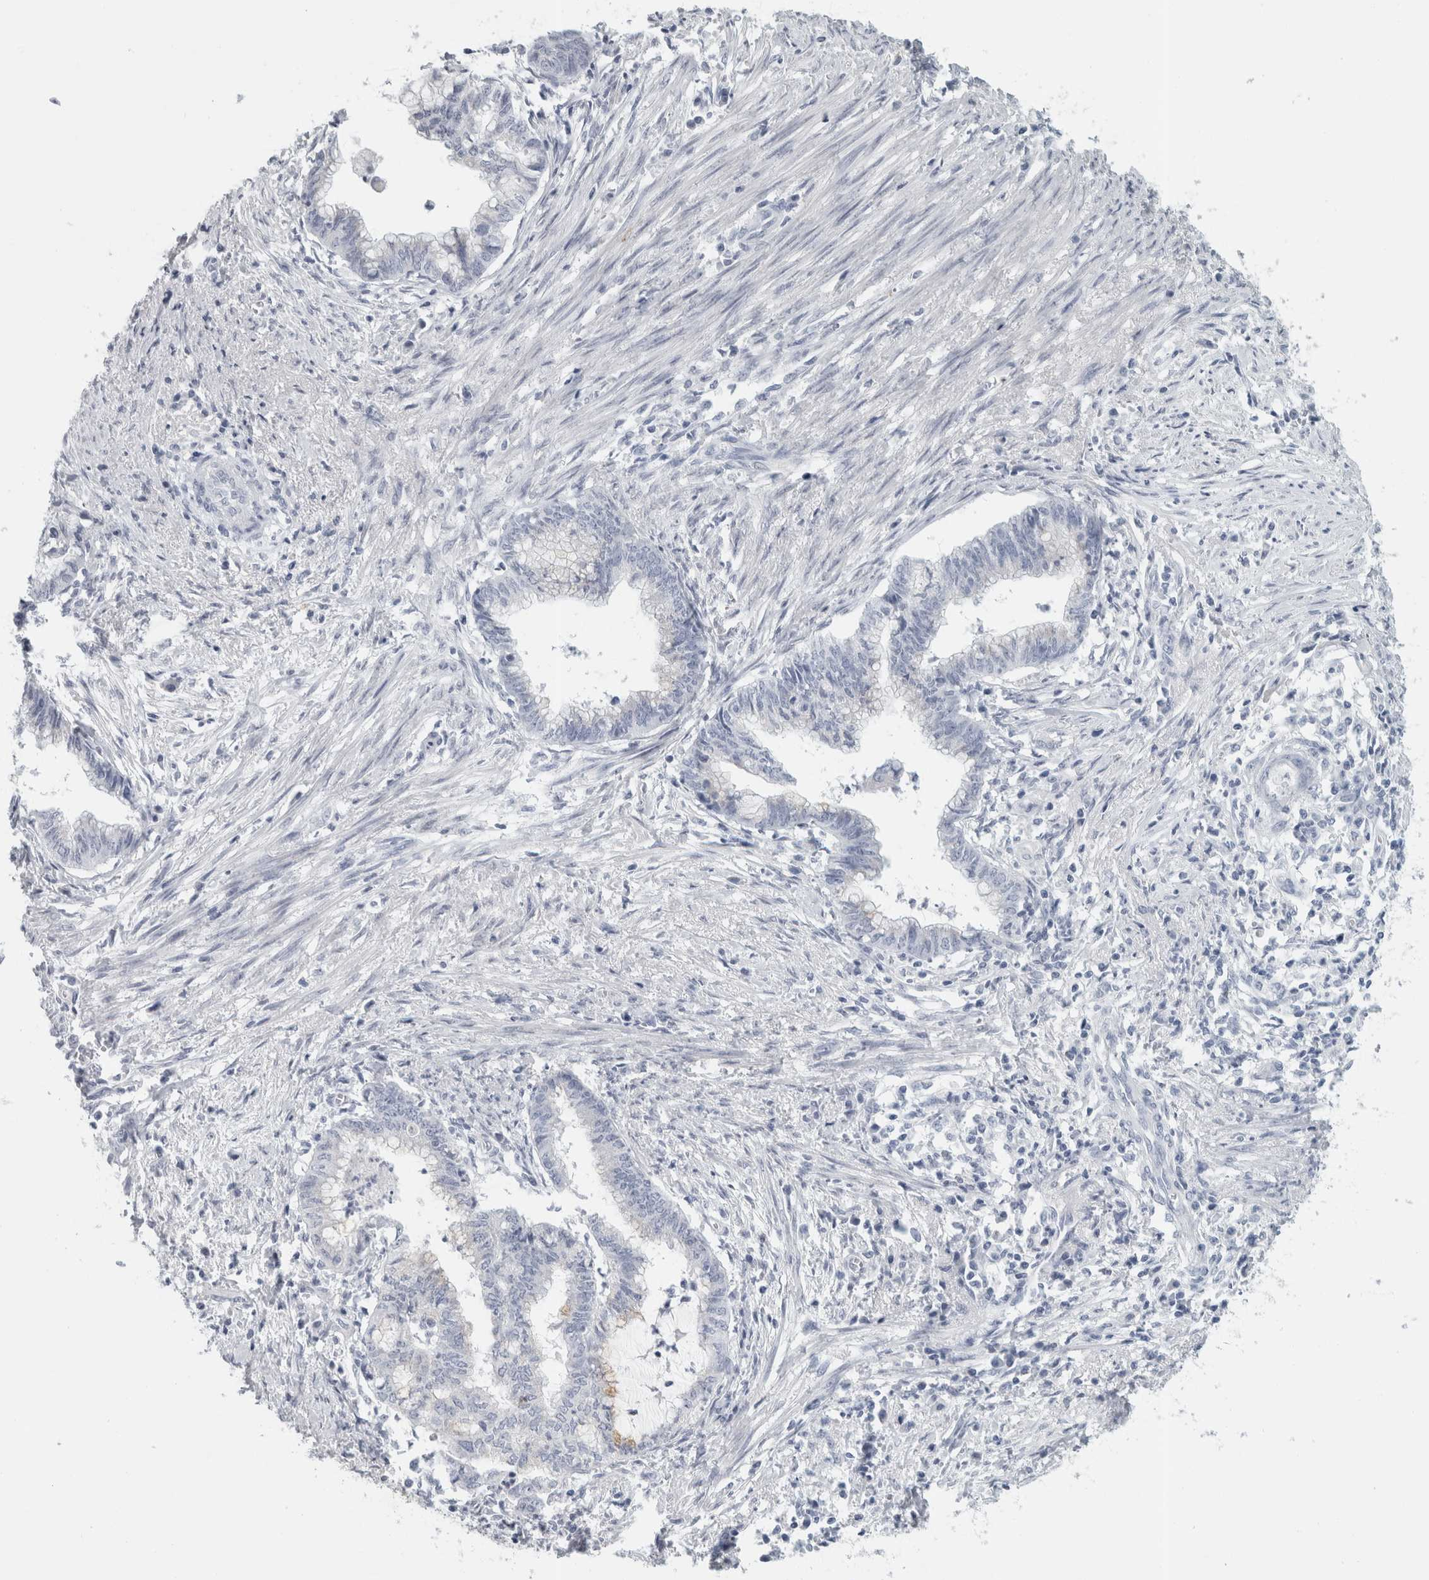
{"staining": {"intensity": "negative", "quantity": "none", "location": "none"}, "tissue": "endometrial cancer", "cell_type": "Tumor cells", "image_type": "cancer", "snomed": [{"axis": "morphology", "description": "Necrosis, NOS"}, {"axis": "morphology", "description": "Adenocarcinoma, NOS"}, {"axis": "topography", "description": "Endometrium"}], "caption": "Protein analysis of adenocarcinoma (endometrial) reveals no significant expression in tumor cells. (Immunohistochemistry, brightfield microscopy, high magnification).", "gene": "CPE", "patient": {"sex": "female", "age": 79}}